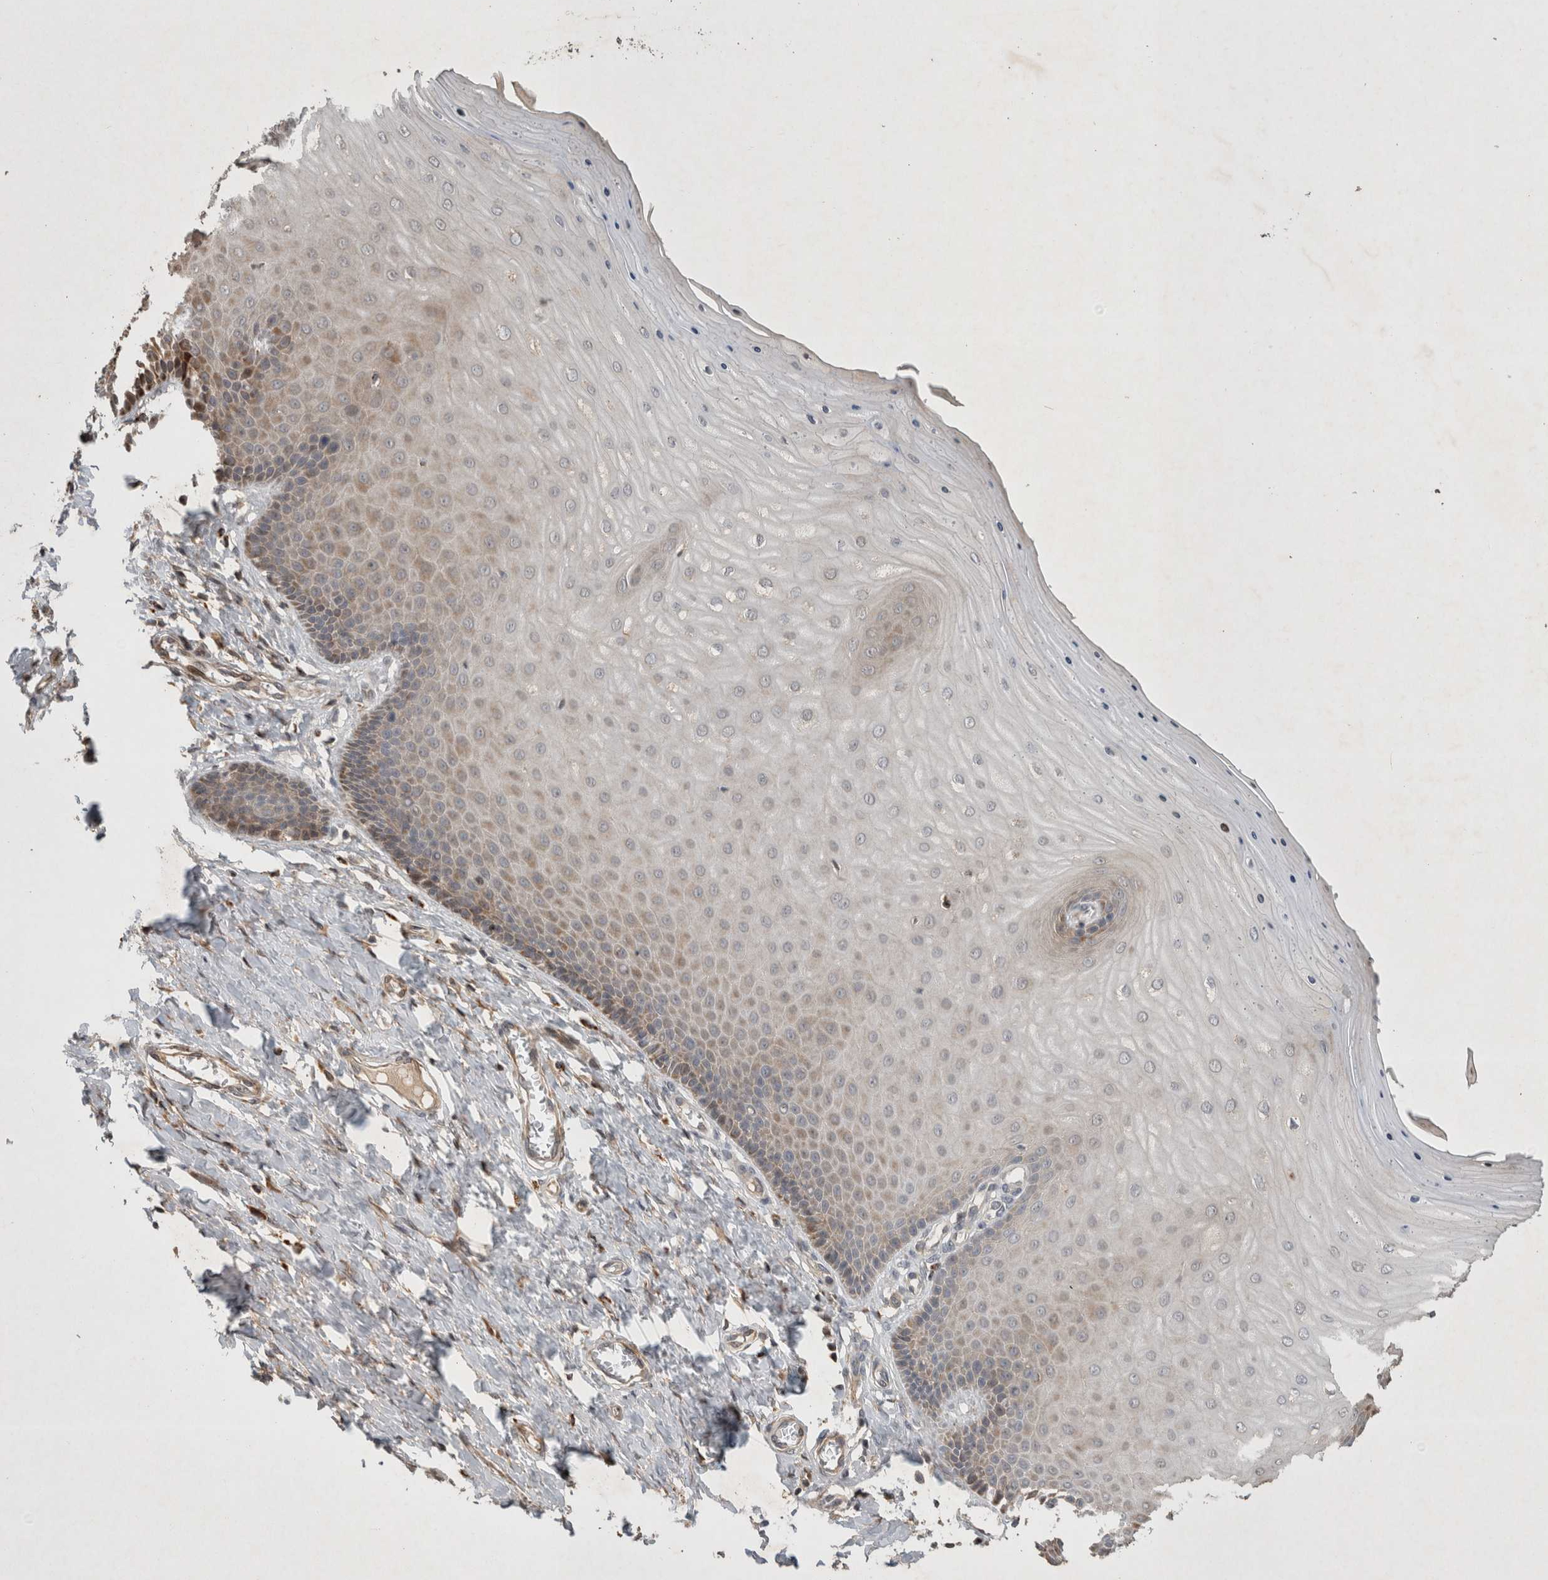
{"staining": {"intensity": "weak", "quantity": "25%-75%", "location": "cytoplasmic/membranous"}, "tissue": "cervix", "cell_type": "Squamous epithelial cells", "image_type": "normal", "snomed": [{"axis": "morphology", "description": "Normal tissue, NOS"}, {"axis": "topography", "description": "Cervix"}], "caption": "Weak cytoplasmic/membranous expression for a protein is seen in approximately 25%-75% of squamous epithelial cells of normal cervix using immunohistochemistry (IHC).", "gene": "SERAC1", "patient": {"sex": "female", "age": 55}}